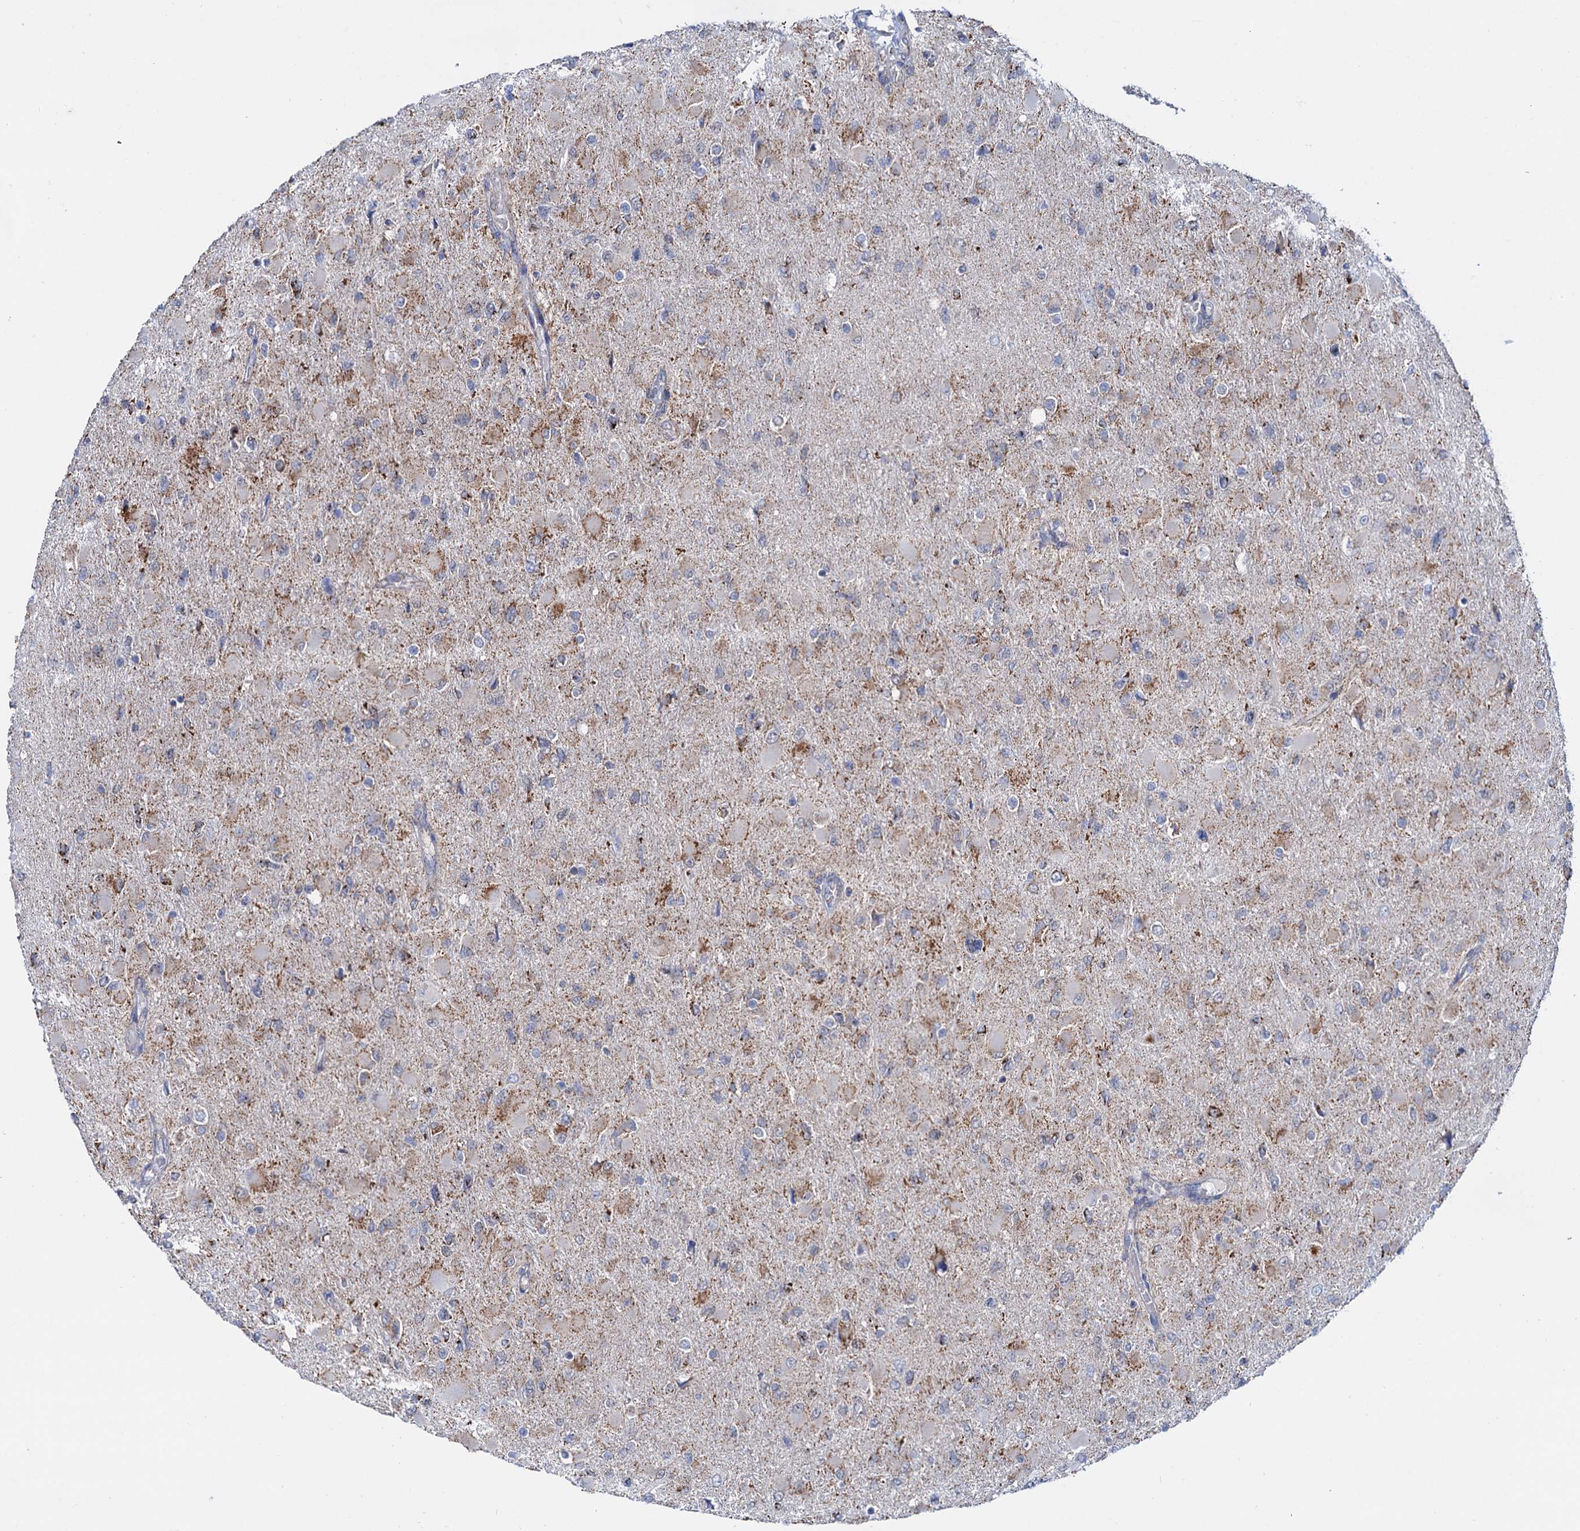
{"staining": {"intensity": "weak", "quantity": "<25%", "location": "cytoplasmic/membranous"}, "tissue": "glioma", "cell_type": "Tumor cells", "image_type": "cancer", "snomed": [{"axis": "morphology", "description": "Glioma, malignant, High grade"}, {"axis": "topography", "description": "Cerebral cortex"}], "caption": "Tumor cells are negative for protein expression in human glioma.", "gene": "C2CD3", "patient": {"sex": "female", "age": 36}}